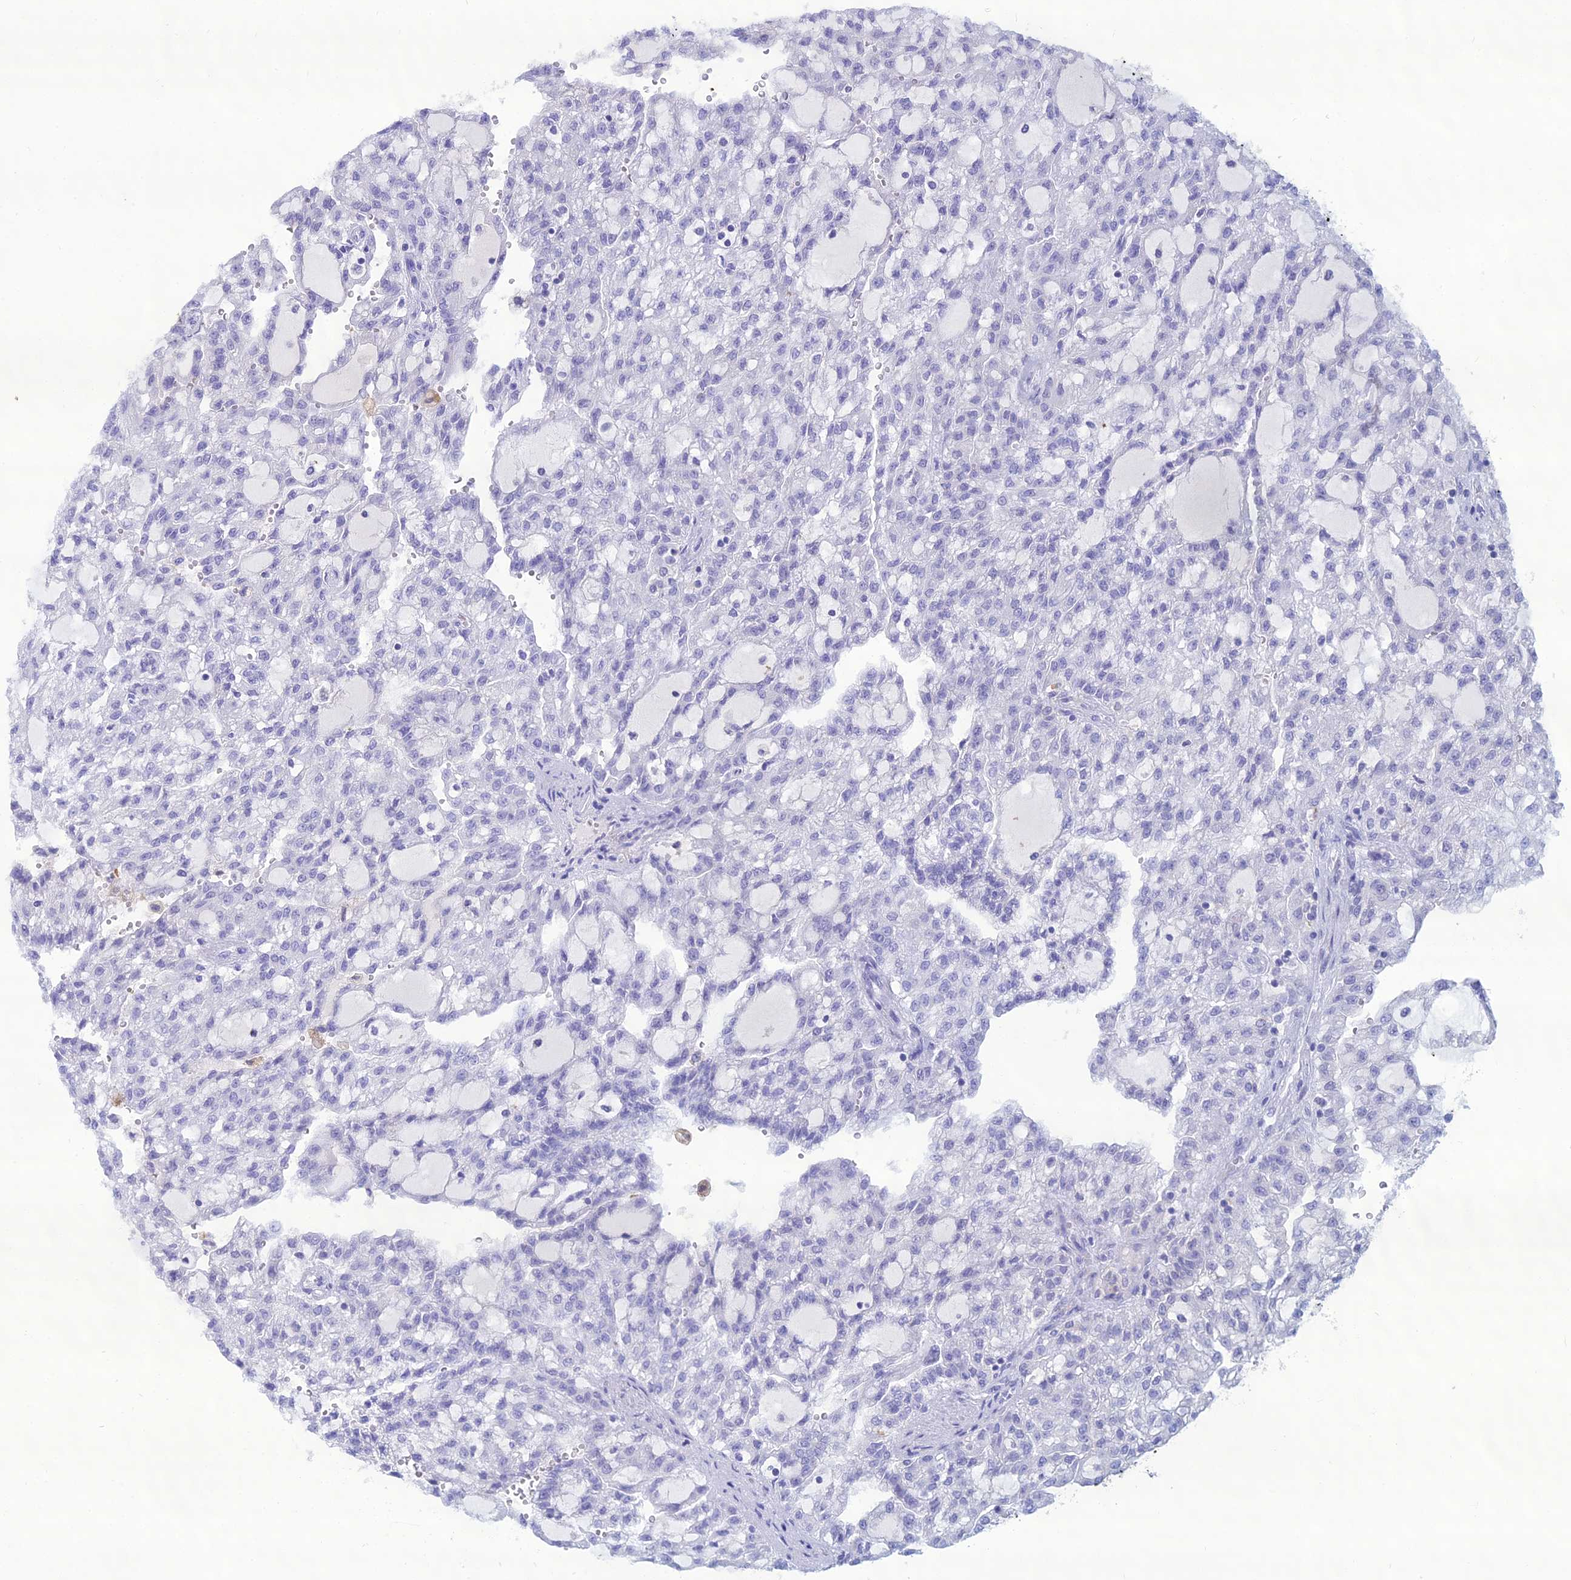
{"staining": {"intensity": "negative", "quantity": "none", "location": "none"}, "tissue": "renal cancer", "cell_type": "Tumor cells", "image_type": "cancer", "snomed": [{"axis": "morphology", "description": "Adenocarcinoma, NOS"}, {"axis": "topography", "description": "Kidney"}], "caption": "This is a micrograph of immunohistochemistry (IHC) staining of adenocarcinoma (renal), which shows no expression in tumor cells. (Immunohistochemistry (ihc), brightfield microscopy, high magnification).", "gene": "CRB2", "patient": {"sex": "male", "age": 63}}